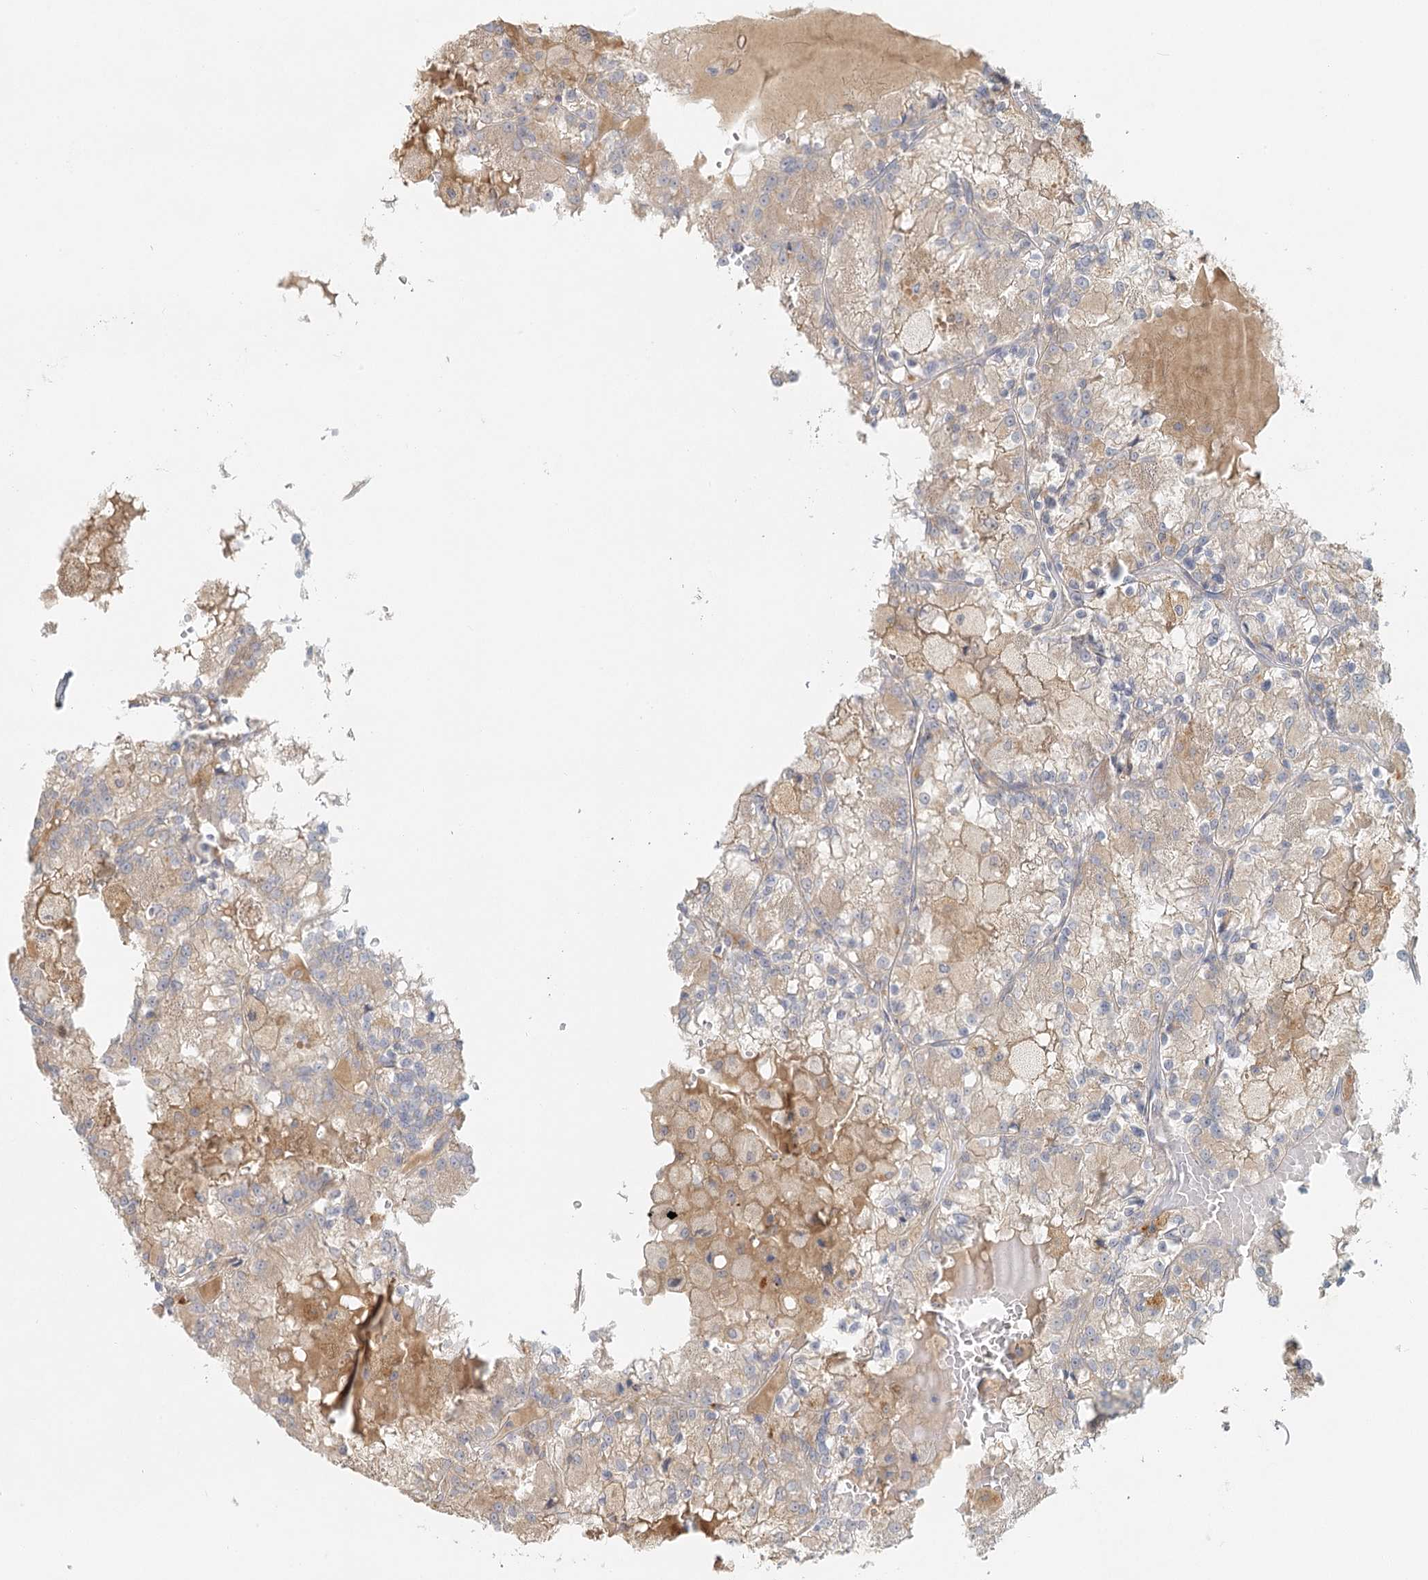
{"staining": {"intensity": "negative", "quantity": "none", "location": "none"}, "tissue": "renal cancer", "cell_type": "Tumor cells", "image_type": "cancer", "snomed": [{"axis": "morphology", "description": "Adenocarcinoma, NOS"}, {"axis": "topography", "description": "Kidney"}], "caption": "The micrograph reveals no significant staining in tumor cells of renal cancer. (DAB immunohistochemistry (IHC), high magnification).", "gene": "VSIG1", "patient": {"sex": "female", "age": 56}}